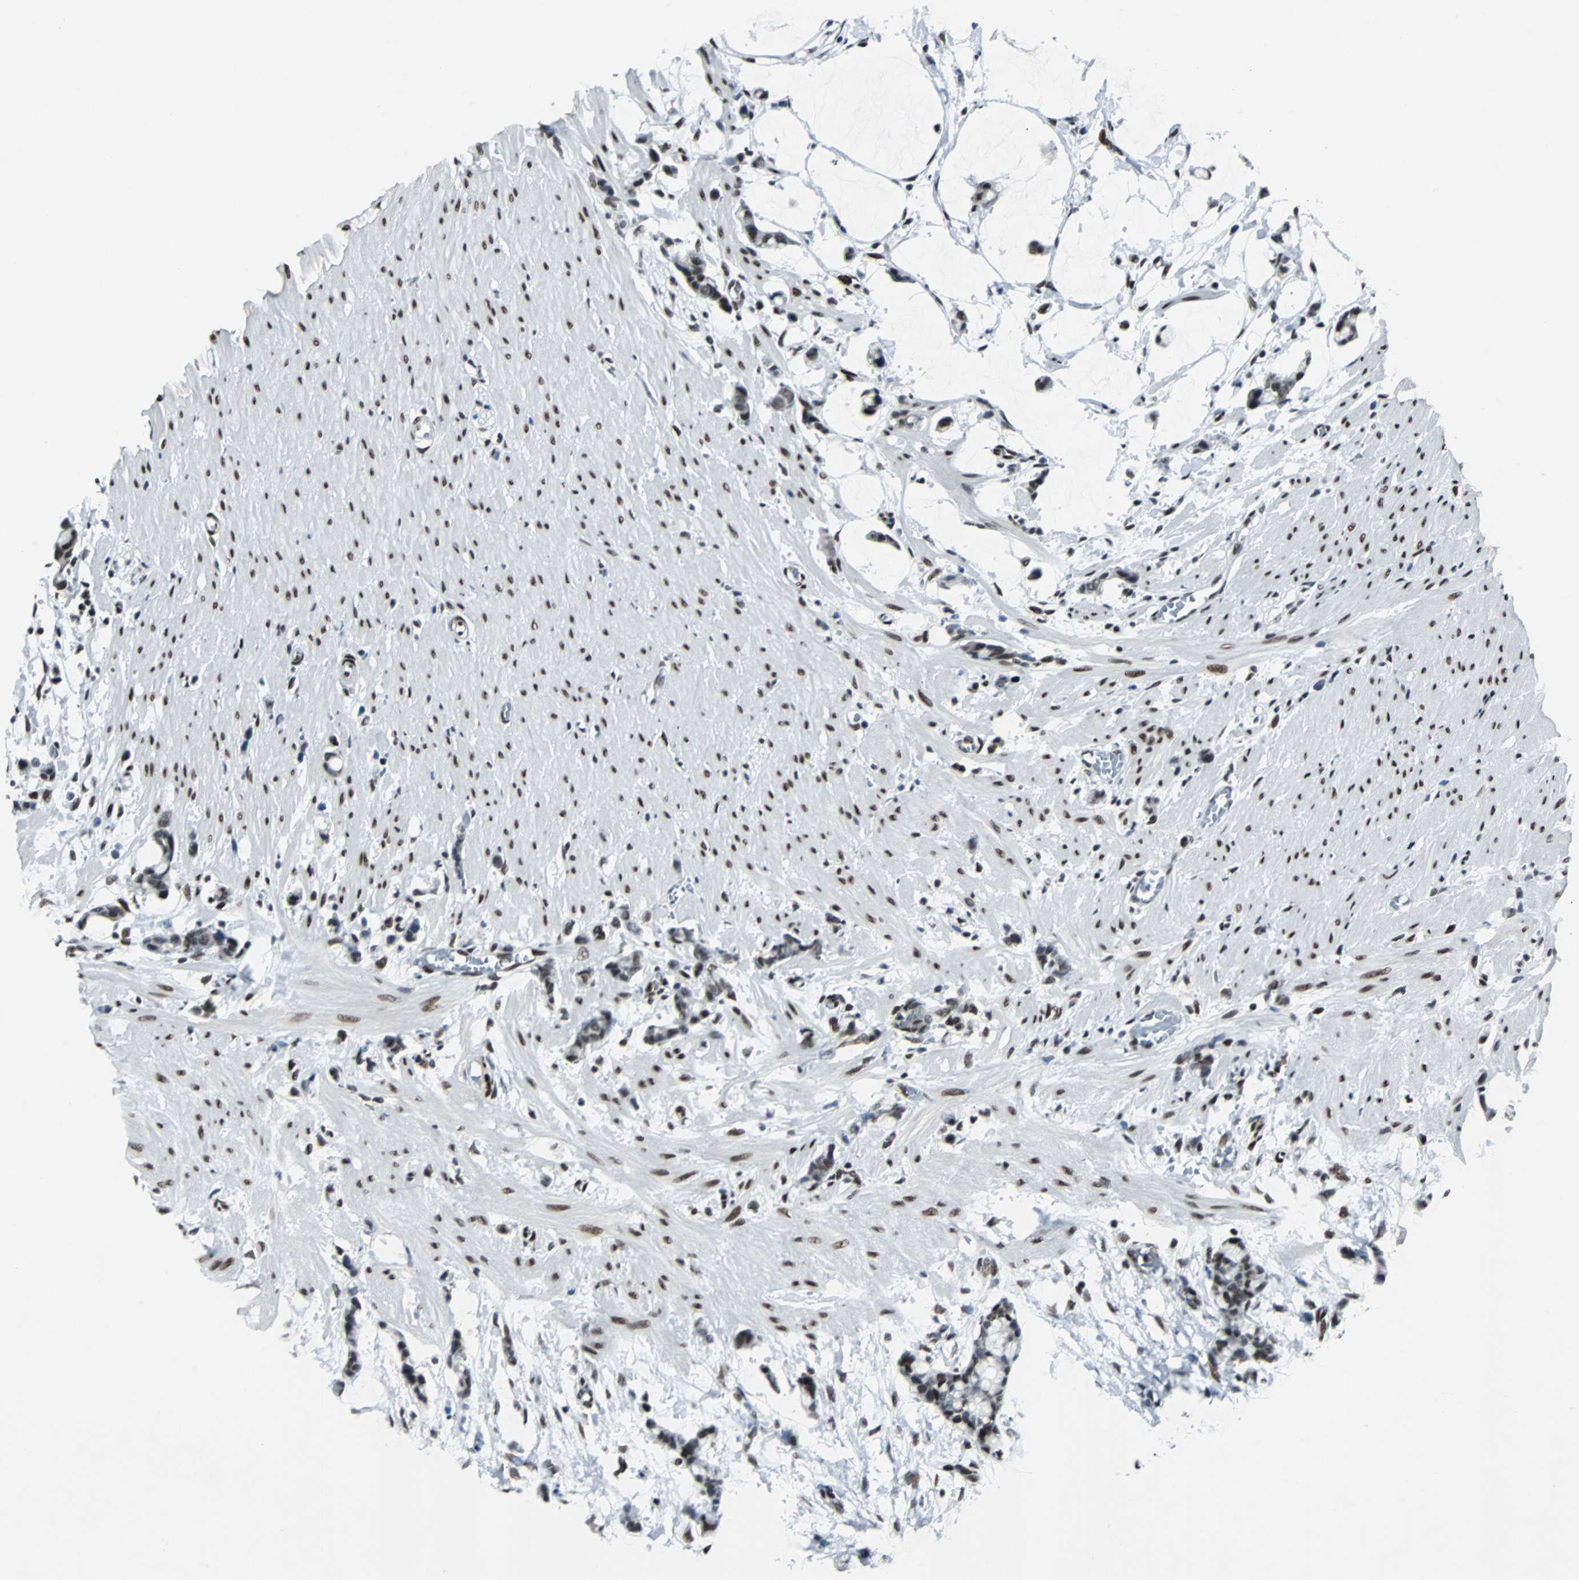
{"staining": {"intensity": "strong", "quantity": ">75%", "location": "nuclear"}, "tissue": "colorectal cancer", "cell_type": "Tumor cells", "image_type": "cancer", "snomed": [{"axis": "morphology", "description": "Adenocarcinoma, NOS"}, {"axis": "topography", "description": "Colon"}], "caption": "Immunohistochemistry (IHC) image of colorectal cancer stained for a protein (brown), which demonstrates high levels of strong nuclear staining in about >75% of tumor cells.", "gene": "MEF2D", "patient": {"sex": "male", "age": 14}}